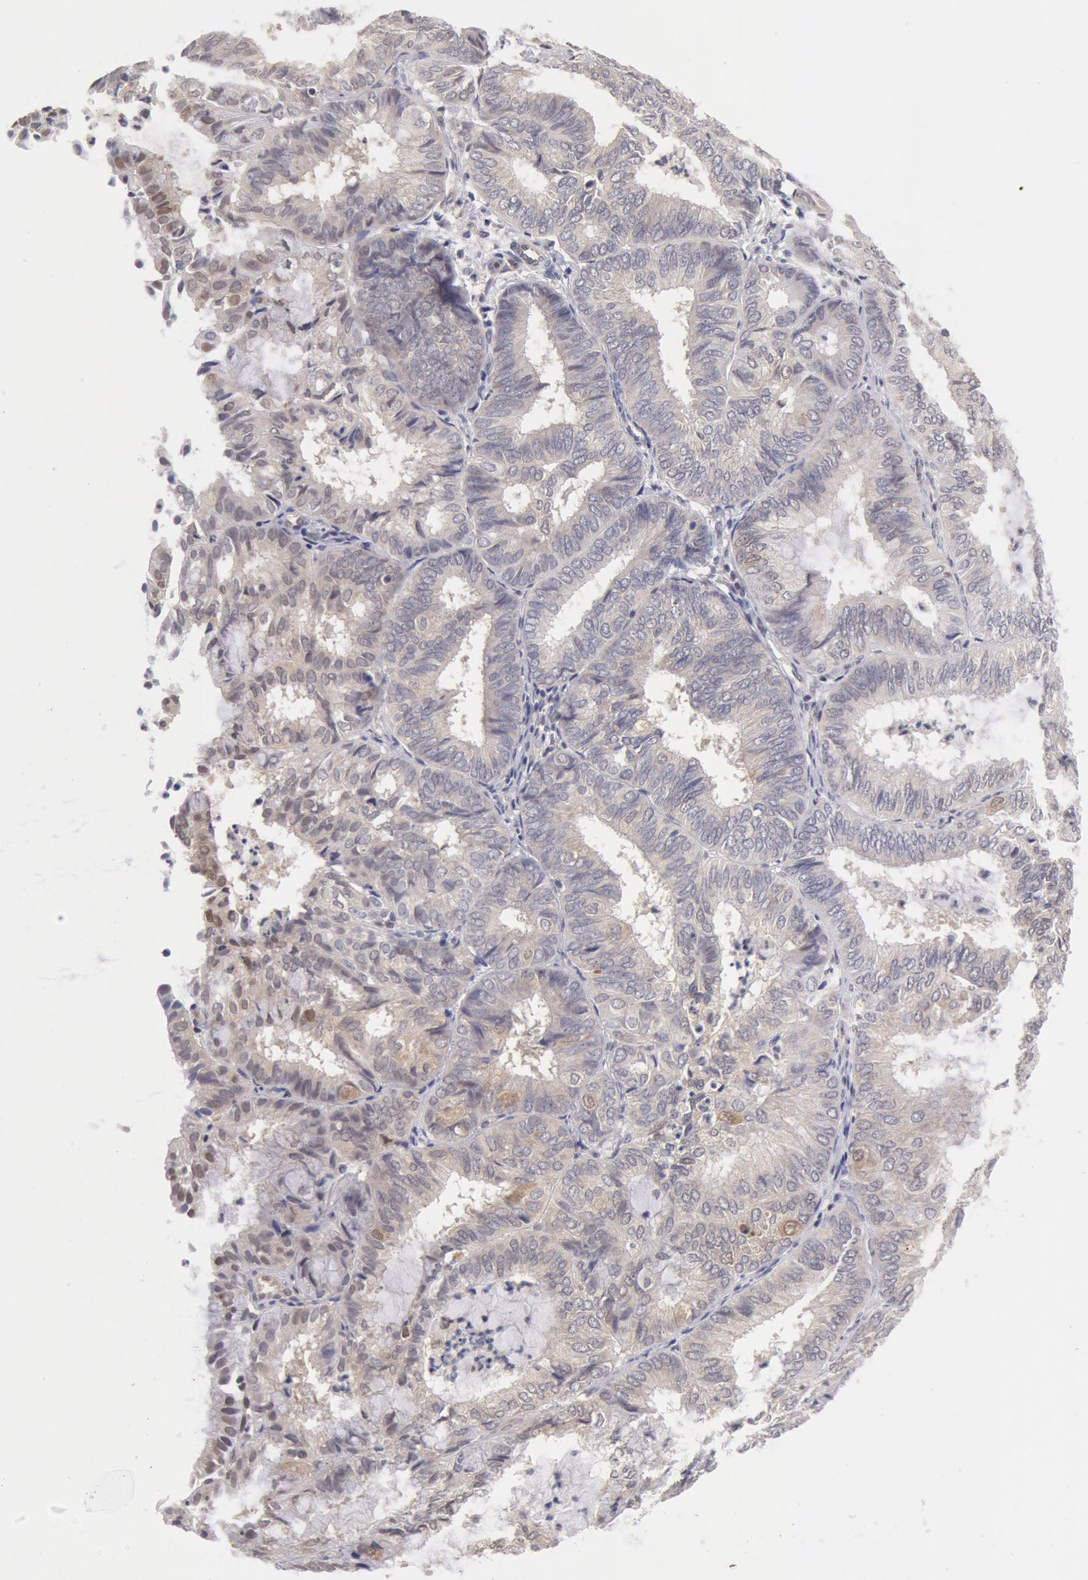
{"staining": {"intensity": "negative", "quantity": "none", "location": "none"}, "tissue": "endometrial cancer", "cell_type": "Tumor cells", "image_type": "cancer", "snomed": [{"axis": "morphology", "description": "Adenocarcinoma, NOS"}, {"axis": "topography", "description": "Endometrium"}], "caption": "High power microscopy micrograph of an immunohistochemistry image of adenocarcinoma (endometrial), revealing no significant staining in tumor cells.", "gene": "TXNRD1", "patient": {"sex": "female", "age": 59}}